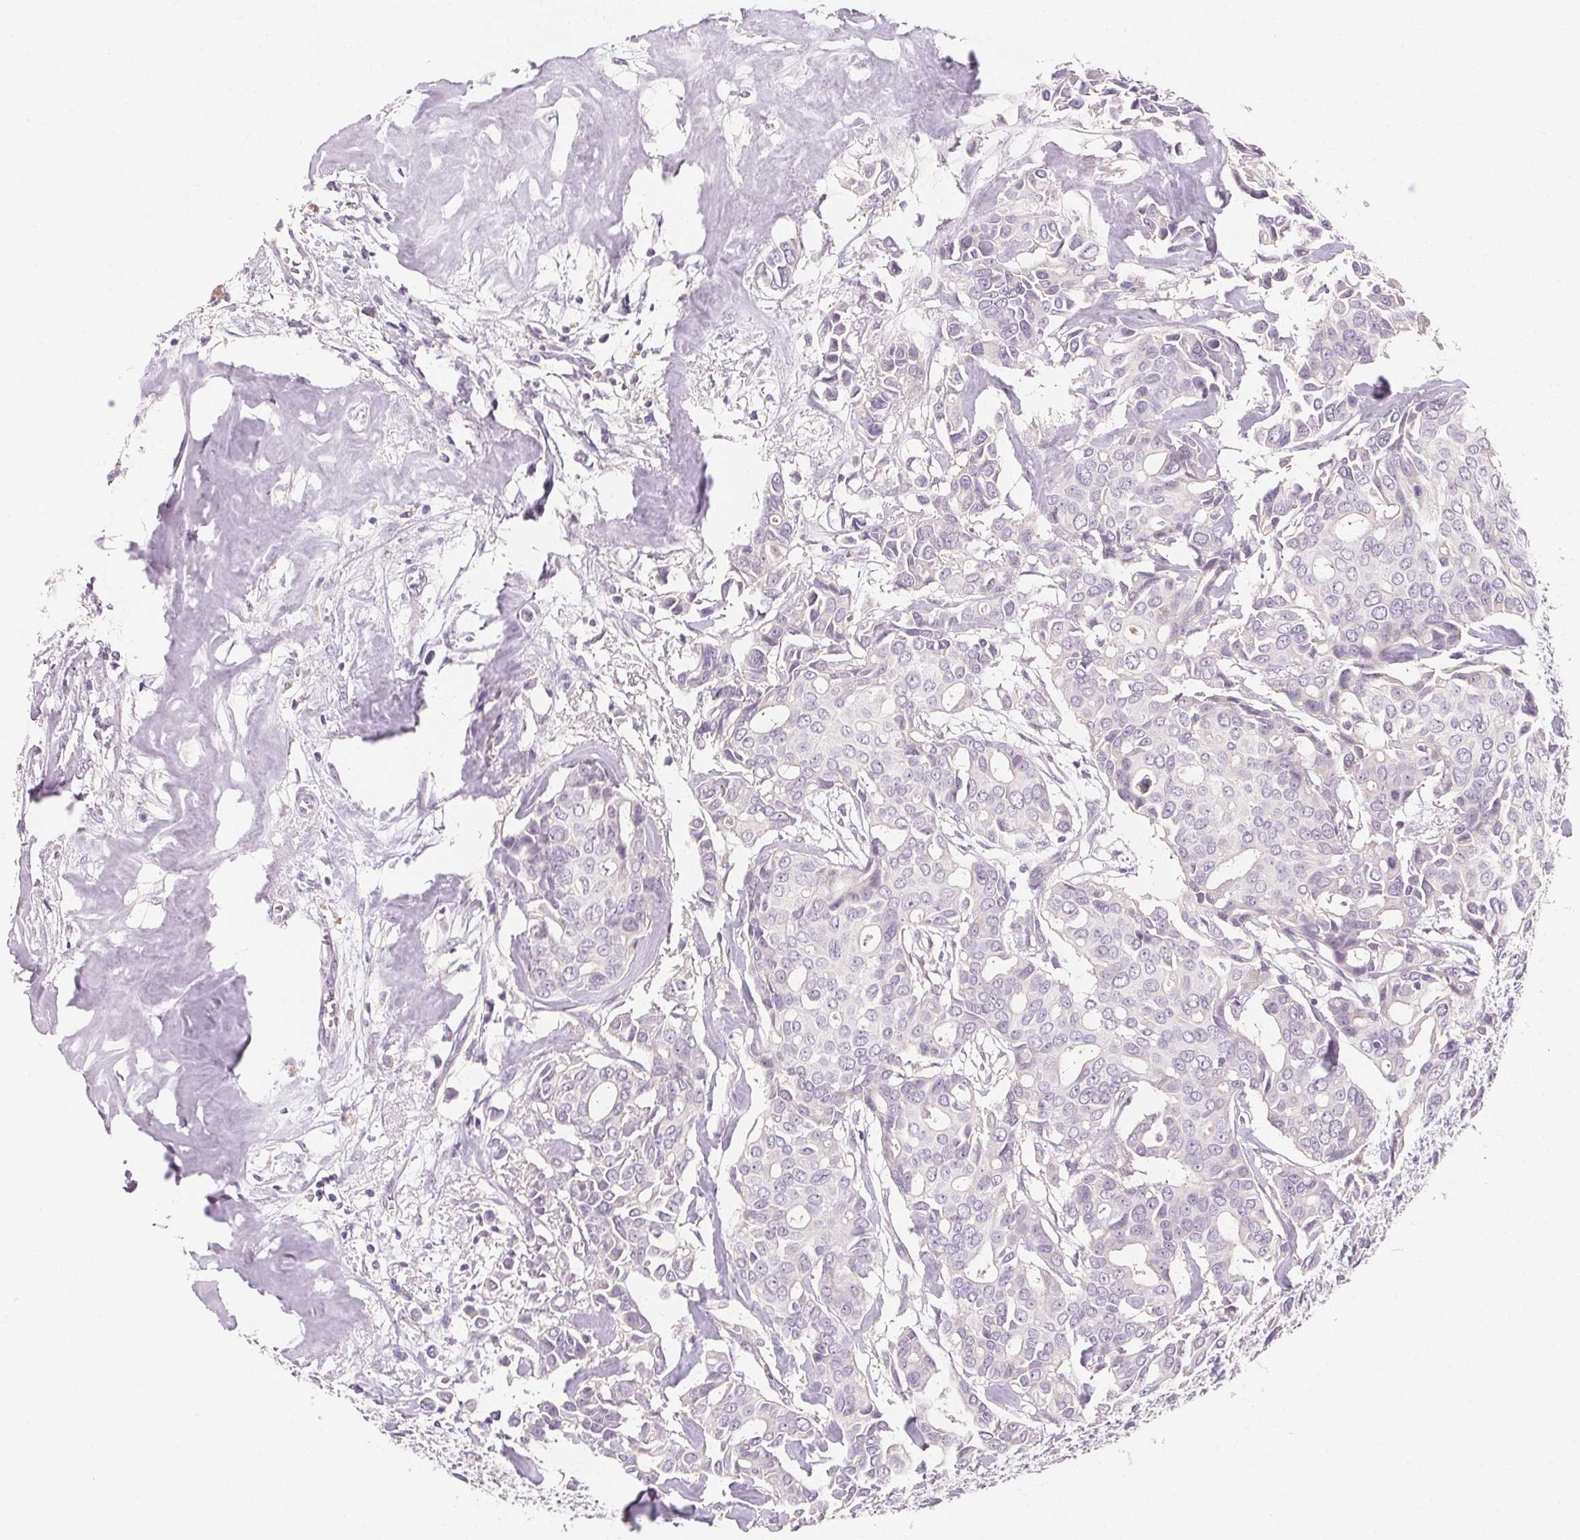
{"staining": {"intensity": "negative", "quantity": "none", "location": "none"}, "tissue": "breast cancer", "cell_type": "Tumor cells", "image_type": "cancer", "snomed": [{"axis": "morphology", "description": "Duct carcinoma"}, {"axis": "topography", "description": "Breast"}], "caption": "Breast cancer stained for a protein using IHC shows no staining tumor cells.", "gene": "MCOLN3", "patient": {"sex": "female", "age": 54}}